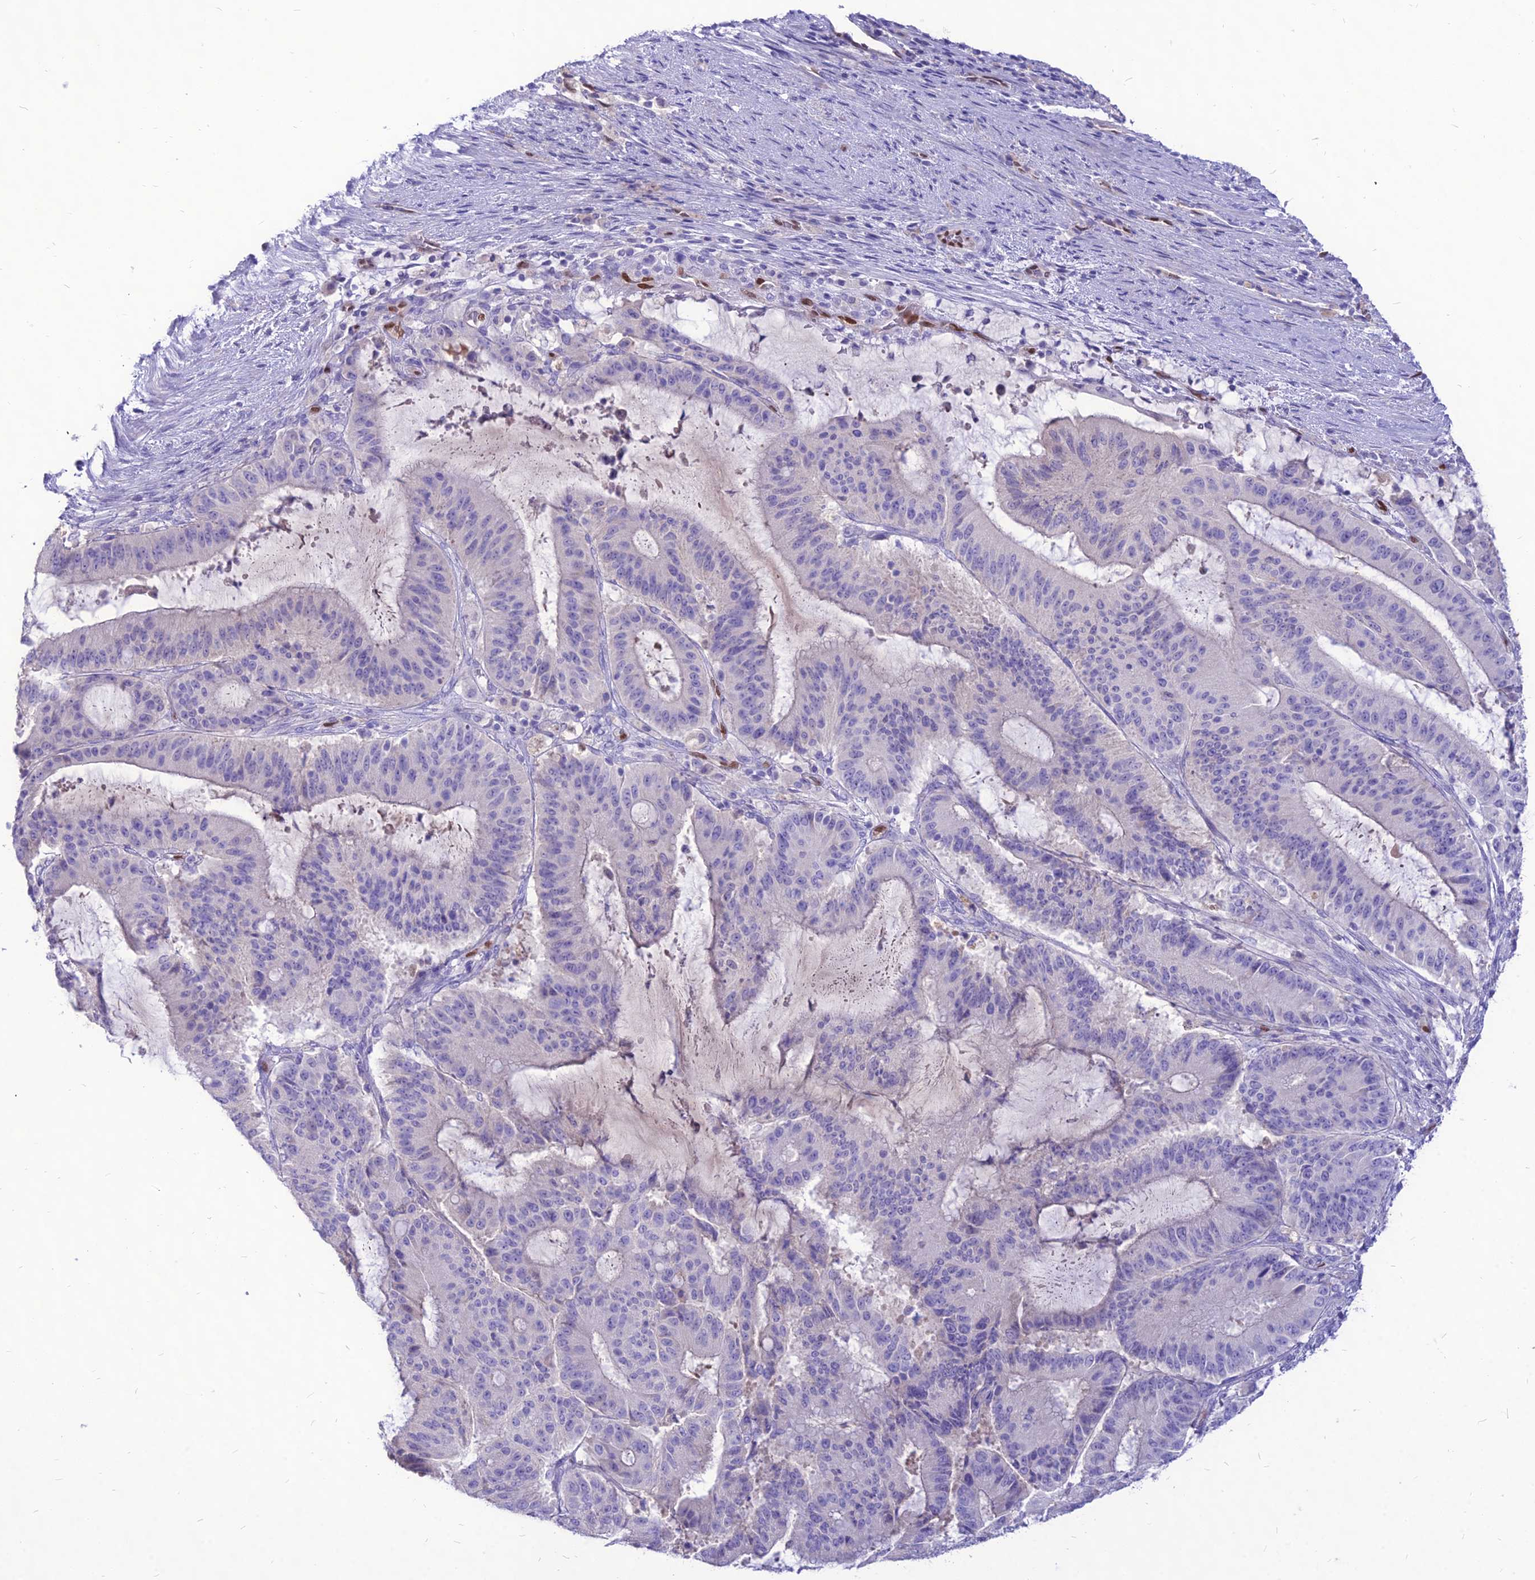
{"staining": {"intensity": "negative", "quantity": "none", "location": "none"}, "tissue": "liver cancer", "cell_type": "Tumor cells", "image_type": "cancer", "snomed": [{"axis": "morphology", "description": "Normal tissue, NOS"}, {"axis": "morphology", "description": "Cholangiocarcinoma"}, {"axis": "topography", "description": "Liver"}, {"axis": "topography", "description": "Peripheral nerve tissue"}], "caption": "Liver cancer (cholangiocarcinoma) stained for a protein using IHC reveals no staining tumor cells.", "gene": "NOVA2", "patient": {"sex": "female", "age": 73}}